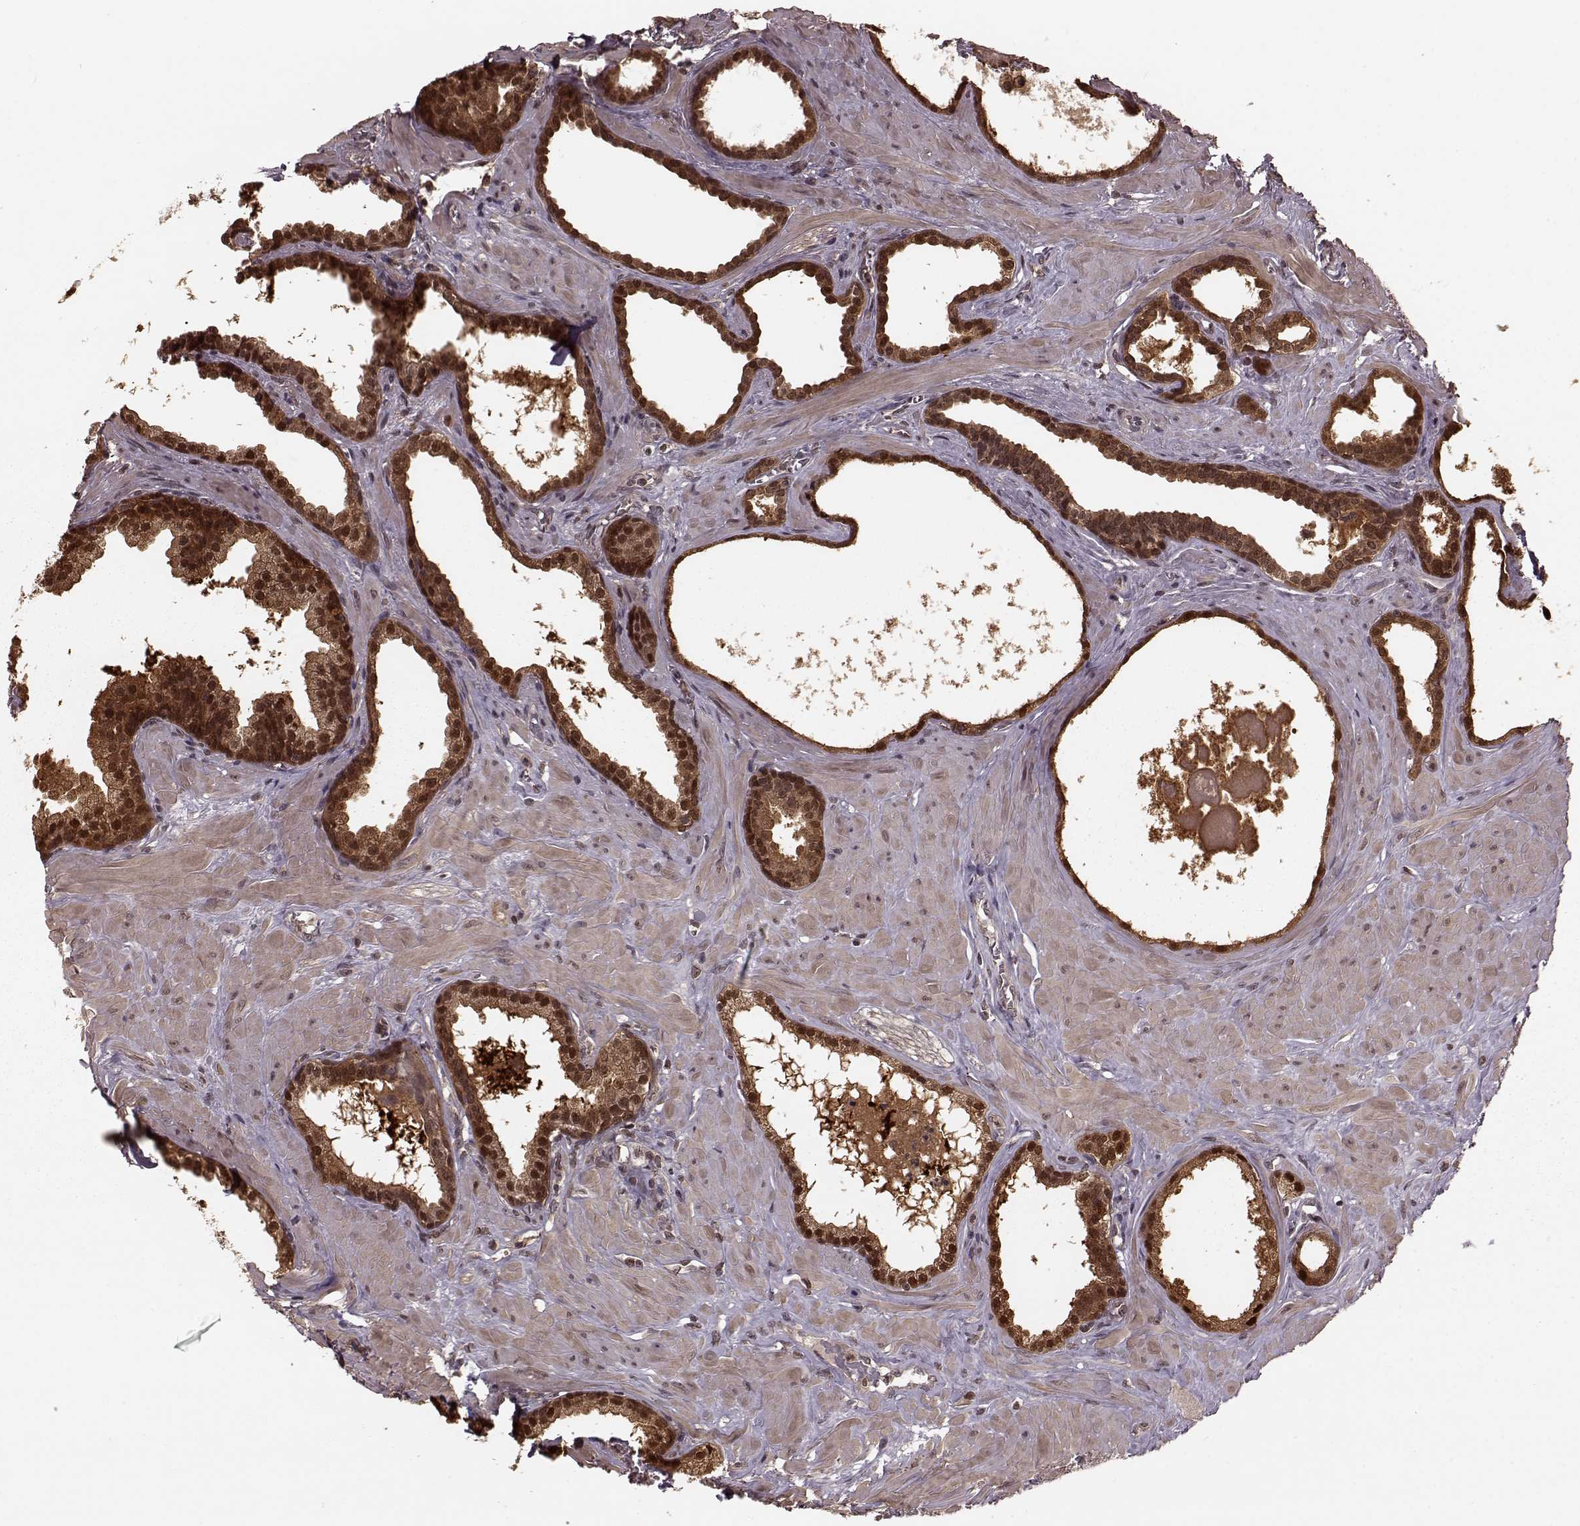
{"staining": {"intensity": "moderate", "quantity": ">75%", "location": "cytoplasmic/membranous,nuclear"}, "tissue": "prostate", "cell_type": "Glandular cells", "image_type": "normal", "snomed": [{"axis": "morphology", "description": "Normal tissue, NOS"}, {"axis": "topography", "description": "Prostate"}], "caption": "DAB (3,3'-diaminobenzidine) immunohistochemical staining of unremarkable human prostate shows moderate cytoplasmic/membranous,nuclear protein expression in about >75% of glandular cells.", "gene": "GSS", "patient": {"sex": "male", "age": 48}}